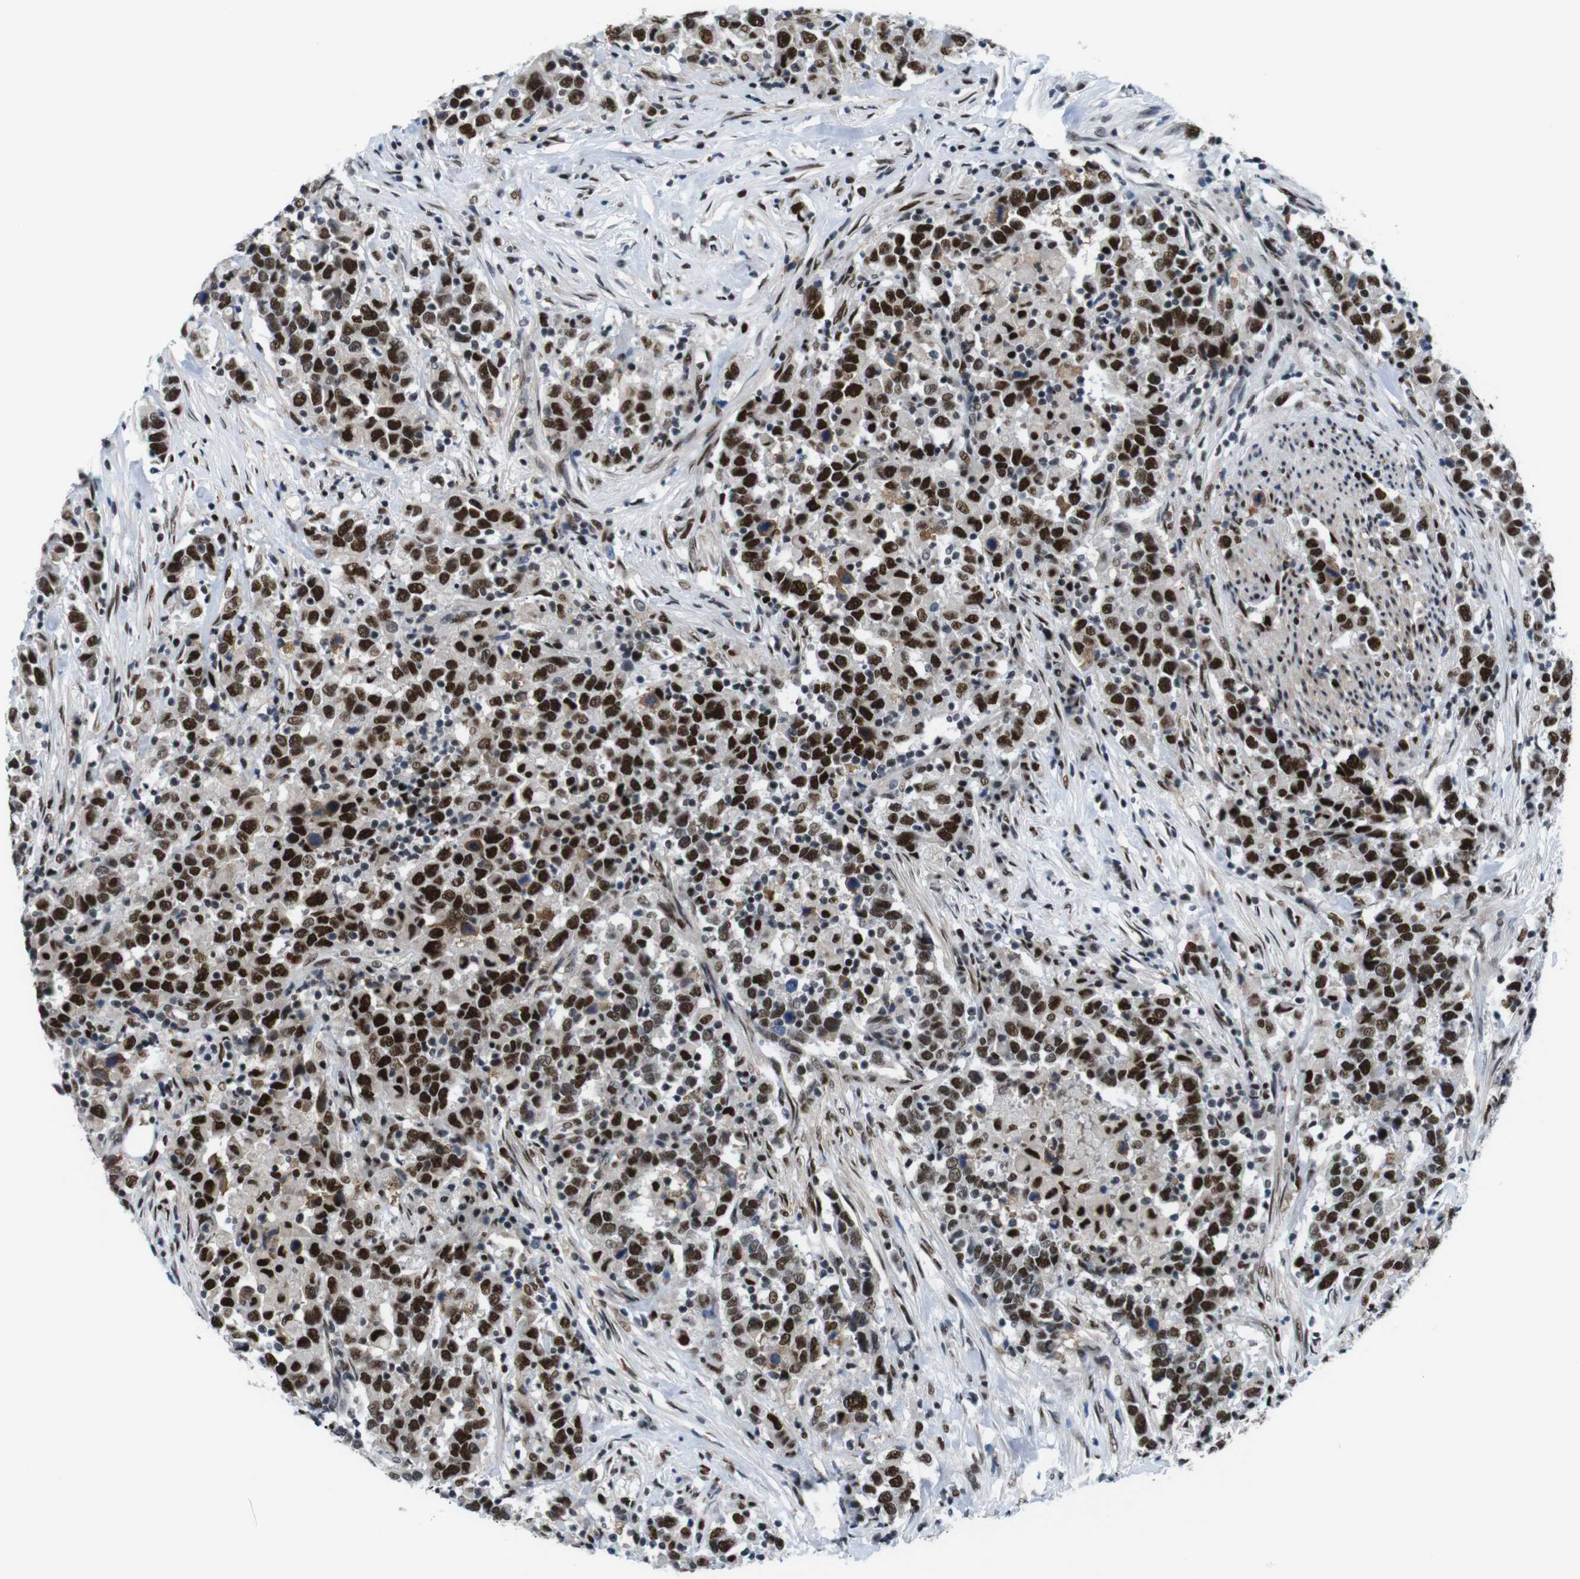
{"staining": {"intensity": "strong", "quantity": ">75%", "location": "nuclear"}, "tissue": "urothelial cancer", "cell_type": "Tumor cells", "image_type": "cancer", "snomed": [{"axis": "morphology", "description": "Urothelial carcinoma, High grade"}, {"axis": "topography", "description": "Urinary bladder"}], "caption": "Strong nuclear staining for a protein is identified in about >75% of tumor cells of urothelial cancer using immunohistochemistry (IHC).", "gene": "PSME3", "patient": {"sex": "male", "age": 61}}